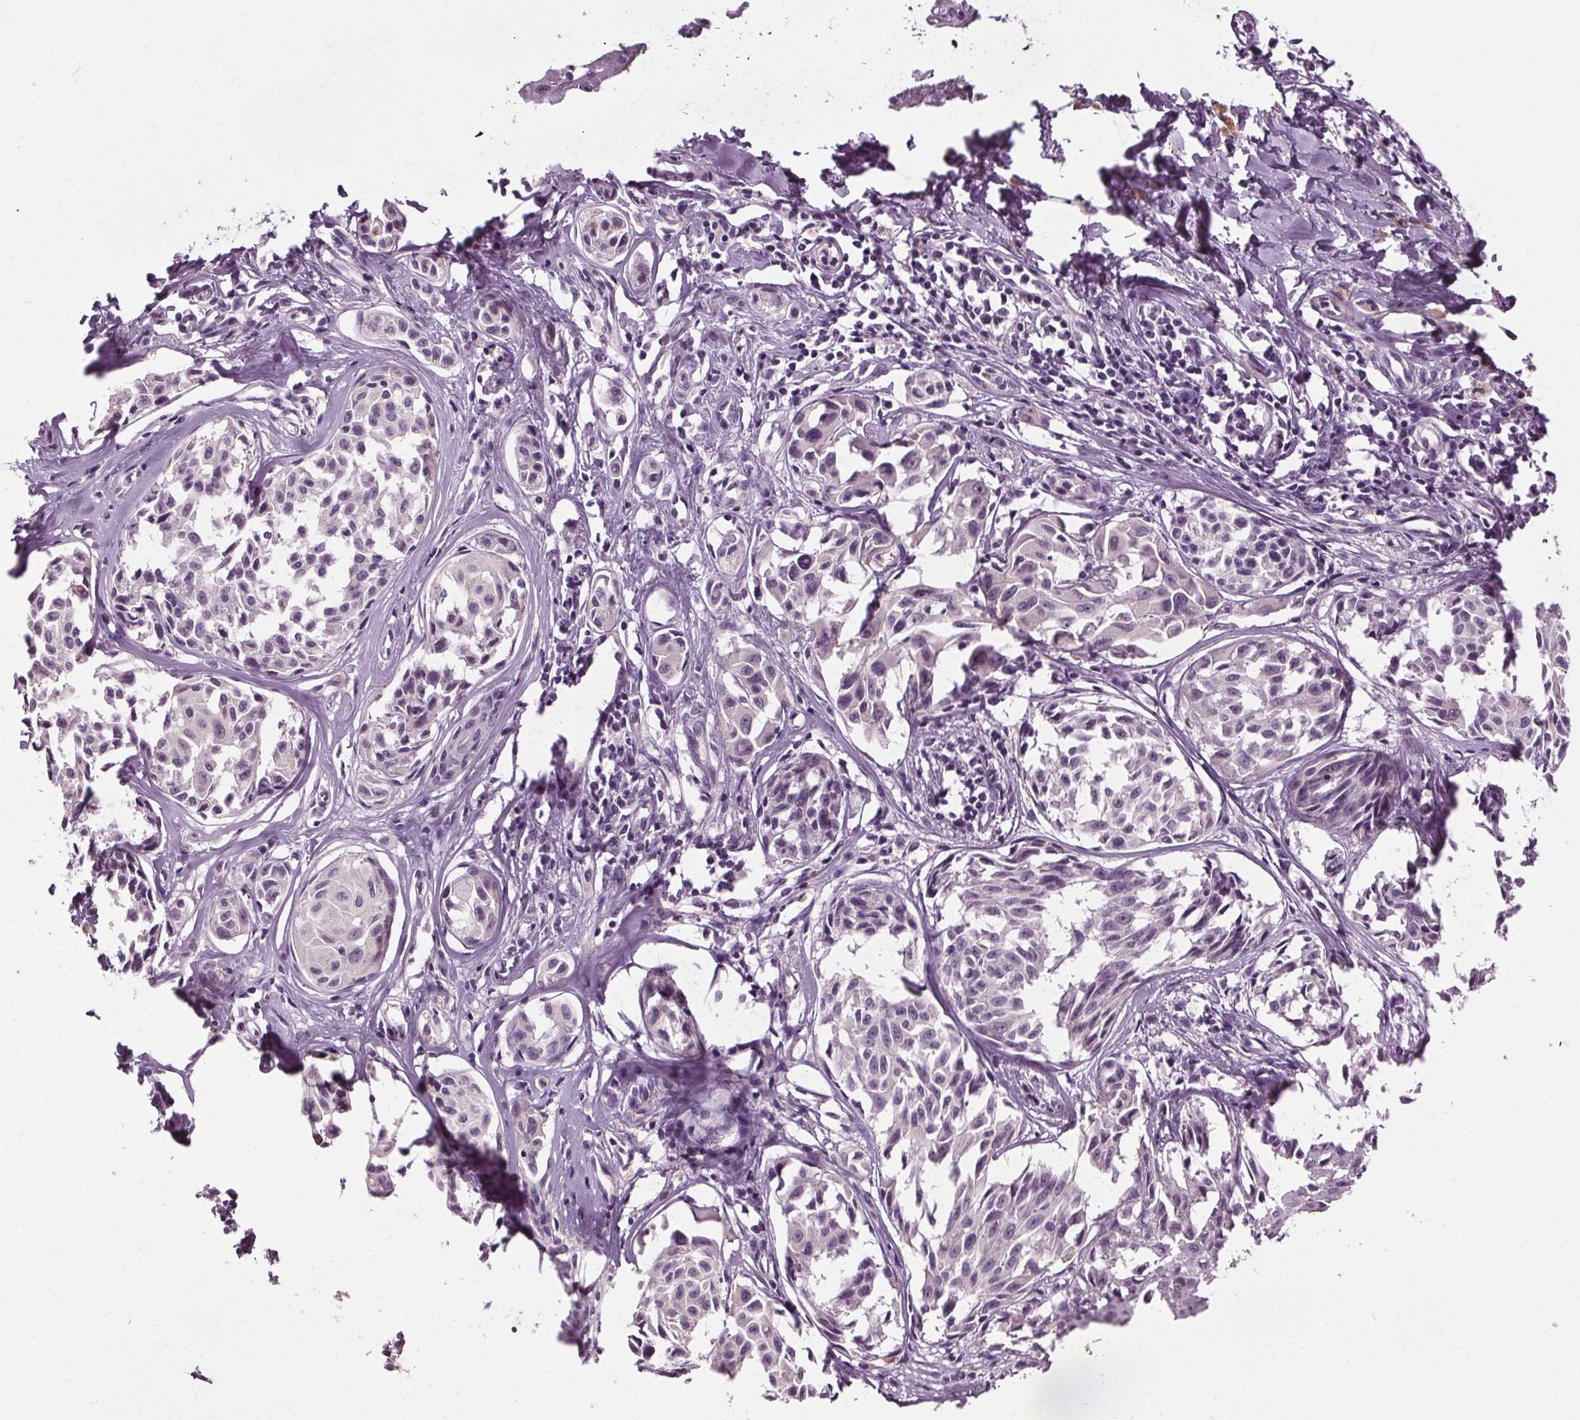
{"staining": {"intensity": "negative", "quantity": "none", "location": "none"}, "tissue": "melanoma", "cell_type": "Tumor cells", "image_type": "cancer", "snomed": [{"axis": "morphology", "description": "Malignant melanoma, NOS"}, {"axis": "topography", "description": "Skin"}], "caption": "A micrograph of melanoma stained for a protein exhibits no brown staining in tumor cells.", "gene": "RASA1", "patient": {"sex": "male", "age": 51}}